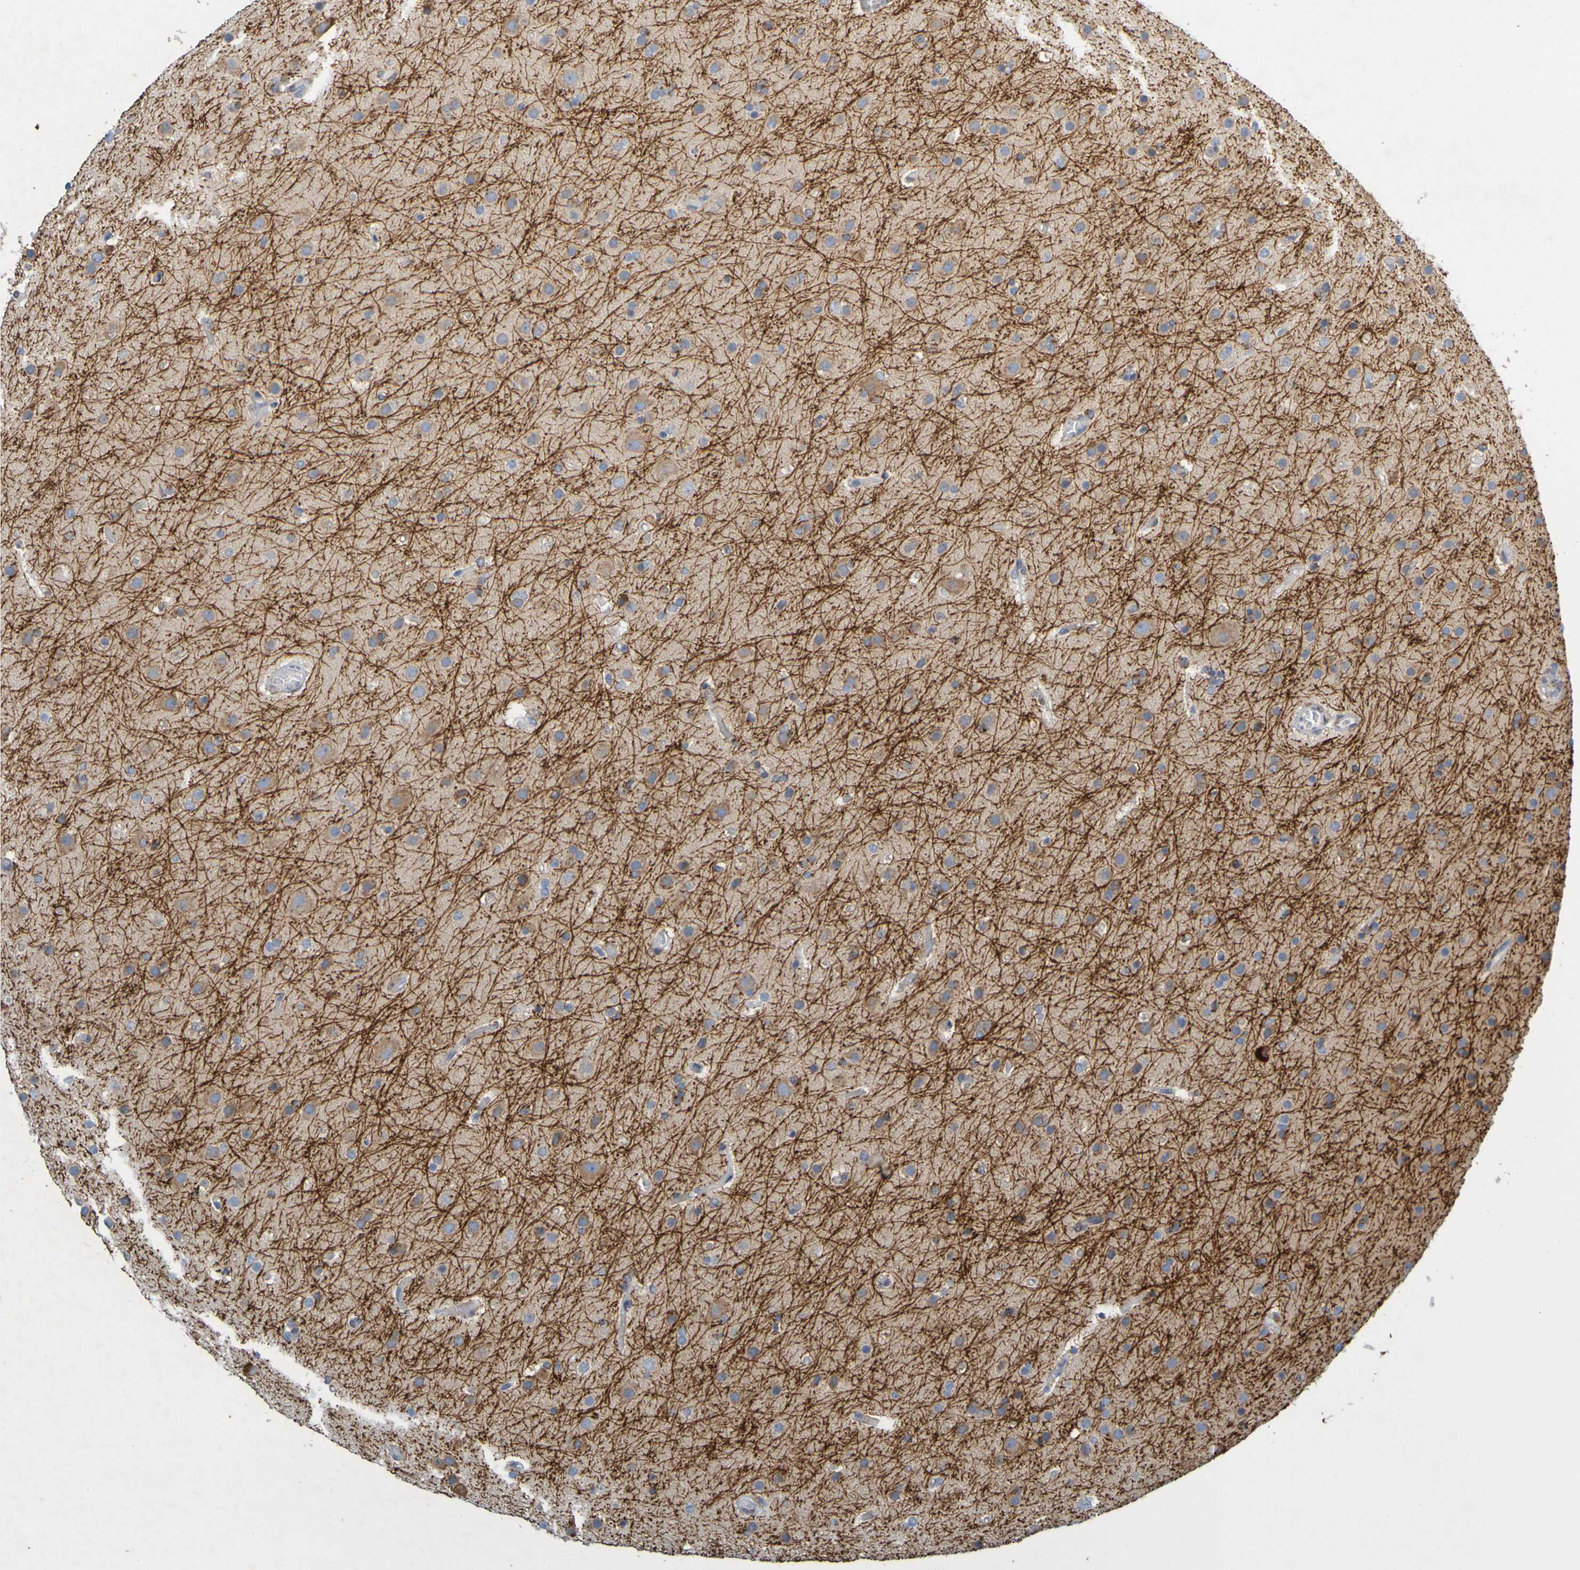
{"staining": {"intensity": "moderate", "quantity": "<25%", "location": "cytoplasmic/membranous"}, "tissue": "glioma", "cell_type": "Tumor cells", "image_type": "cancer", "snomed": [{"axis": "morphology", "description": "Glioma, malignant, High grade"}, {"axis": "topography", "description": "Cerebral cortex"}], "caption": "Immunohistochemical staining of glioma demonstrates low levels of moderate cytoplasmic/membranous staining in approximately <25% of tumor cells.", "gene": "MAG", "patient": {"sex": "female", "age": 36}}